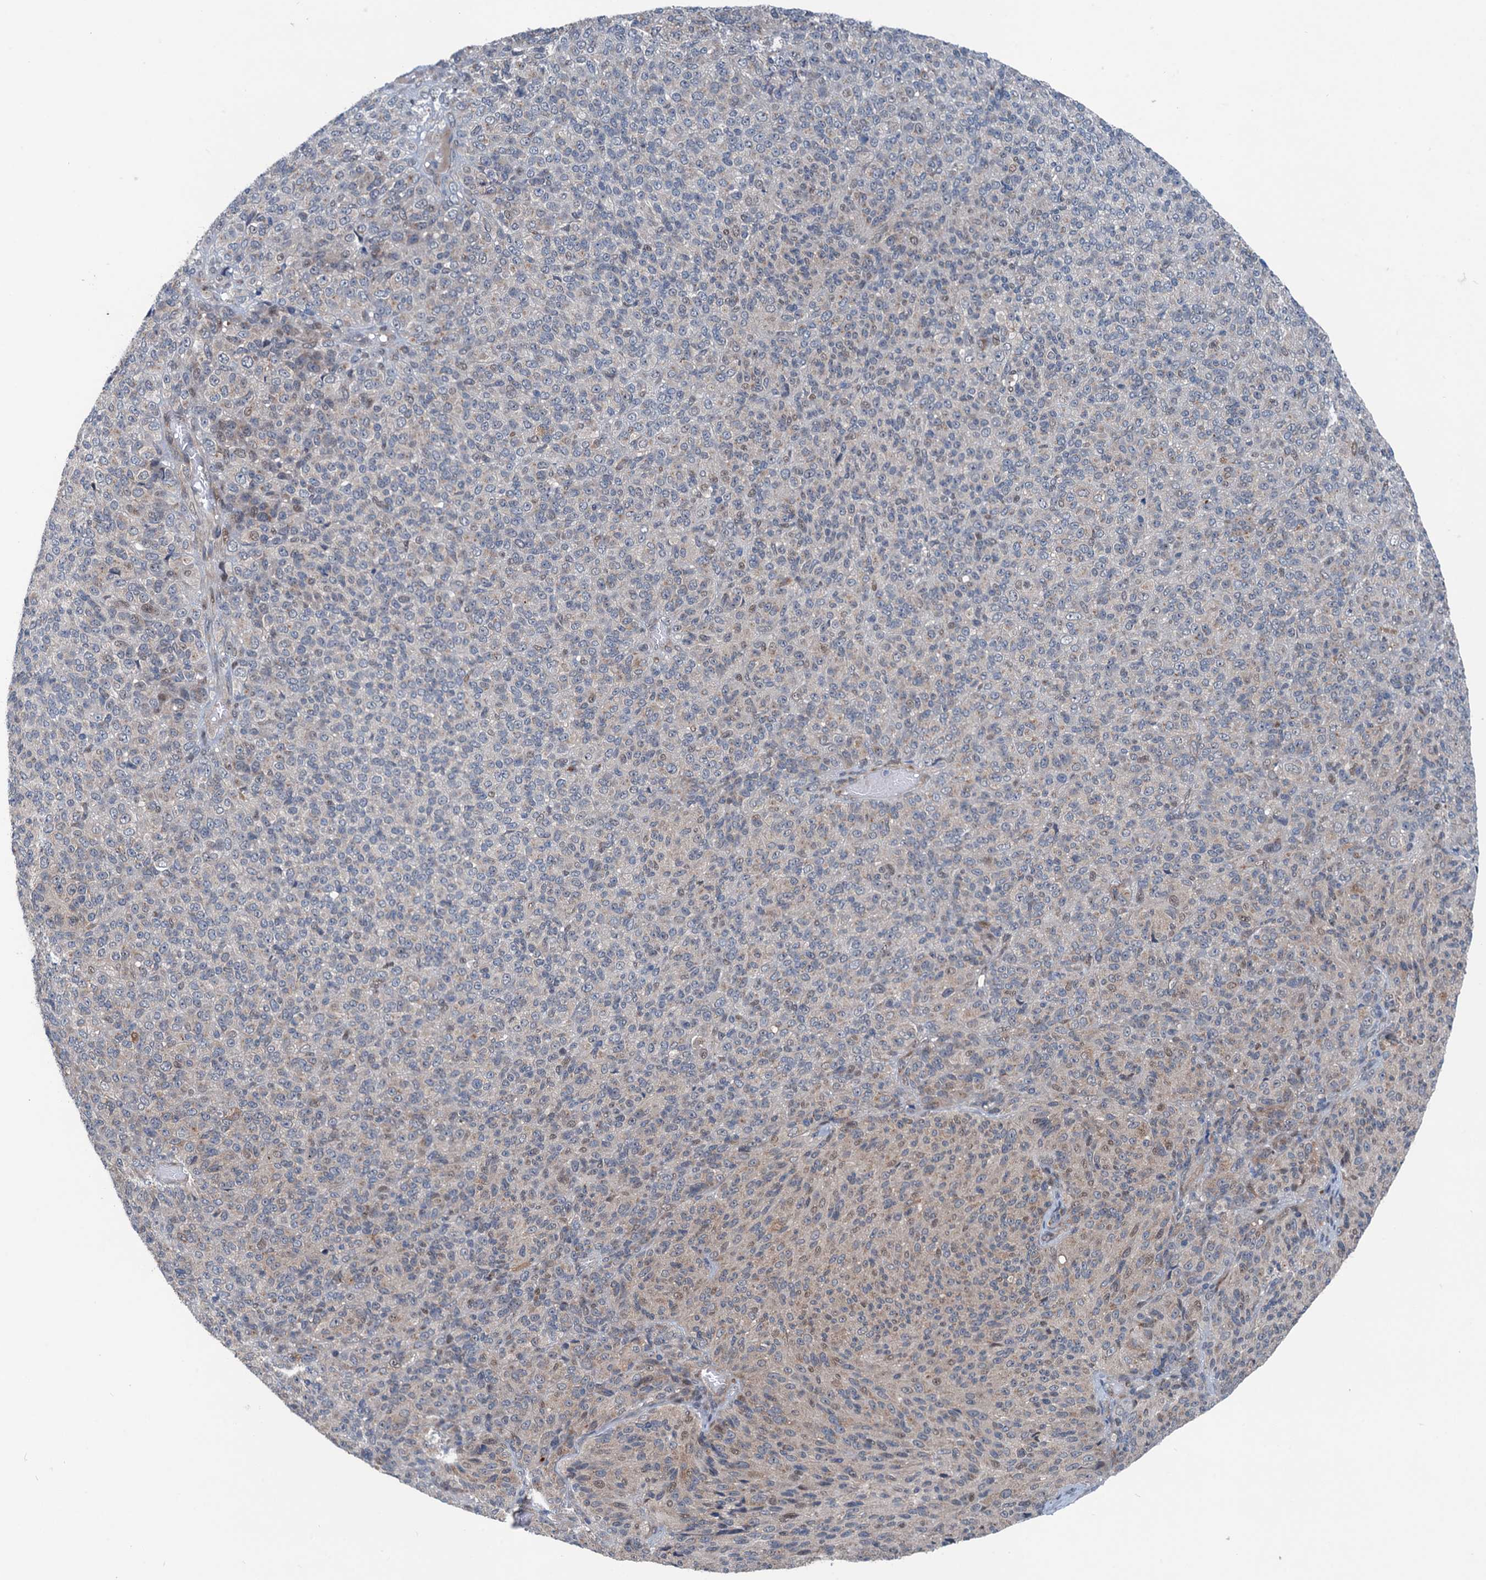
{"staining": {"intensity": "weak", "quantity": "<25%", "location": "cytoplasmic/membranous"}, "tissue": "melanoma", "cell_type": "Tumor cells", "image_type": "cancer", "snomed": [{"axis": "morphology", "description": "Malignant melanoma, Metastatic site"}, {"axis": "topography", "description": "Brain"}], "caption": "Immunohistochemical staining of human malignant melanoma (metastatic site) demonstrates no significant positivity in tumor cells.", "gene": "DYNC2I2", "patient": {"sex": "female", "age": 56}}